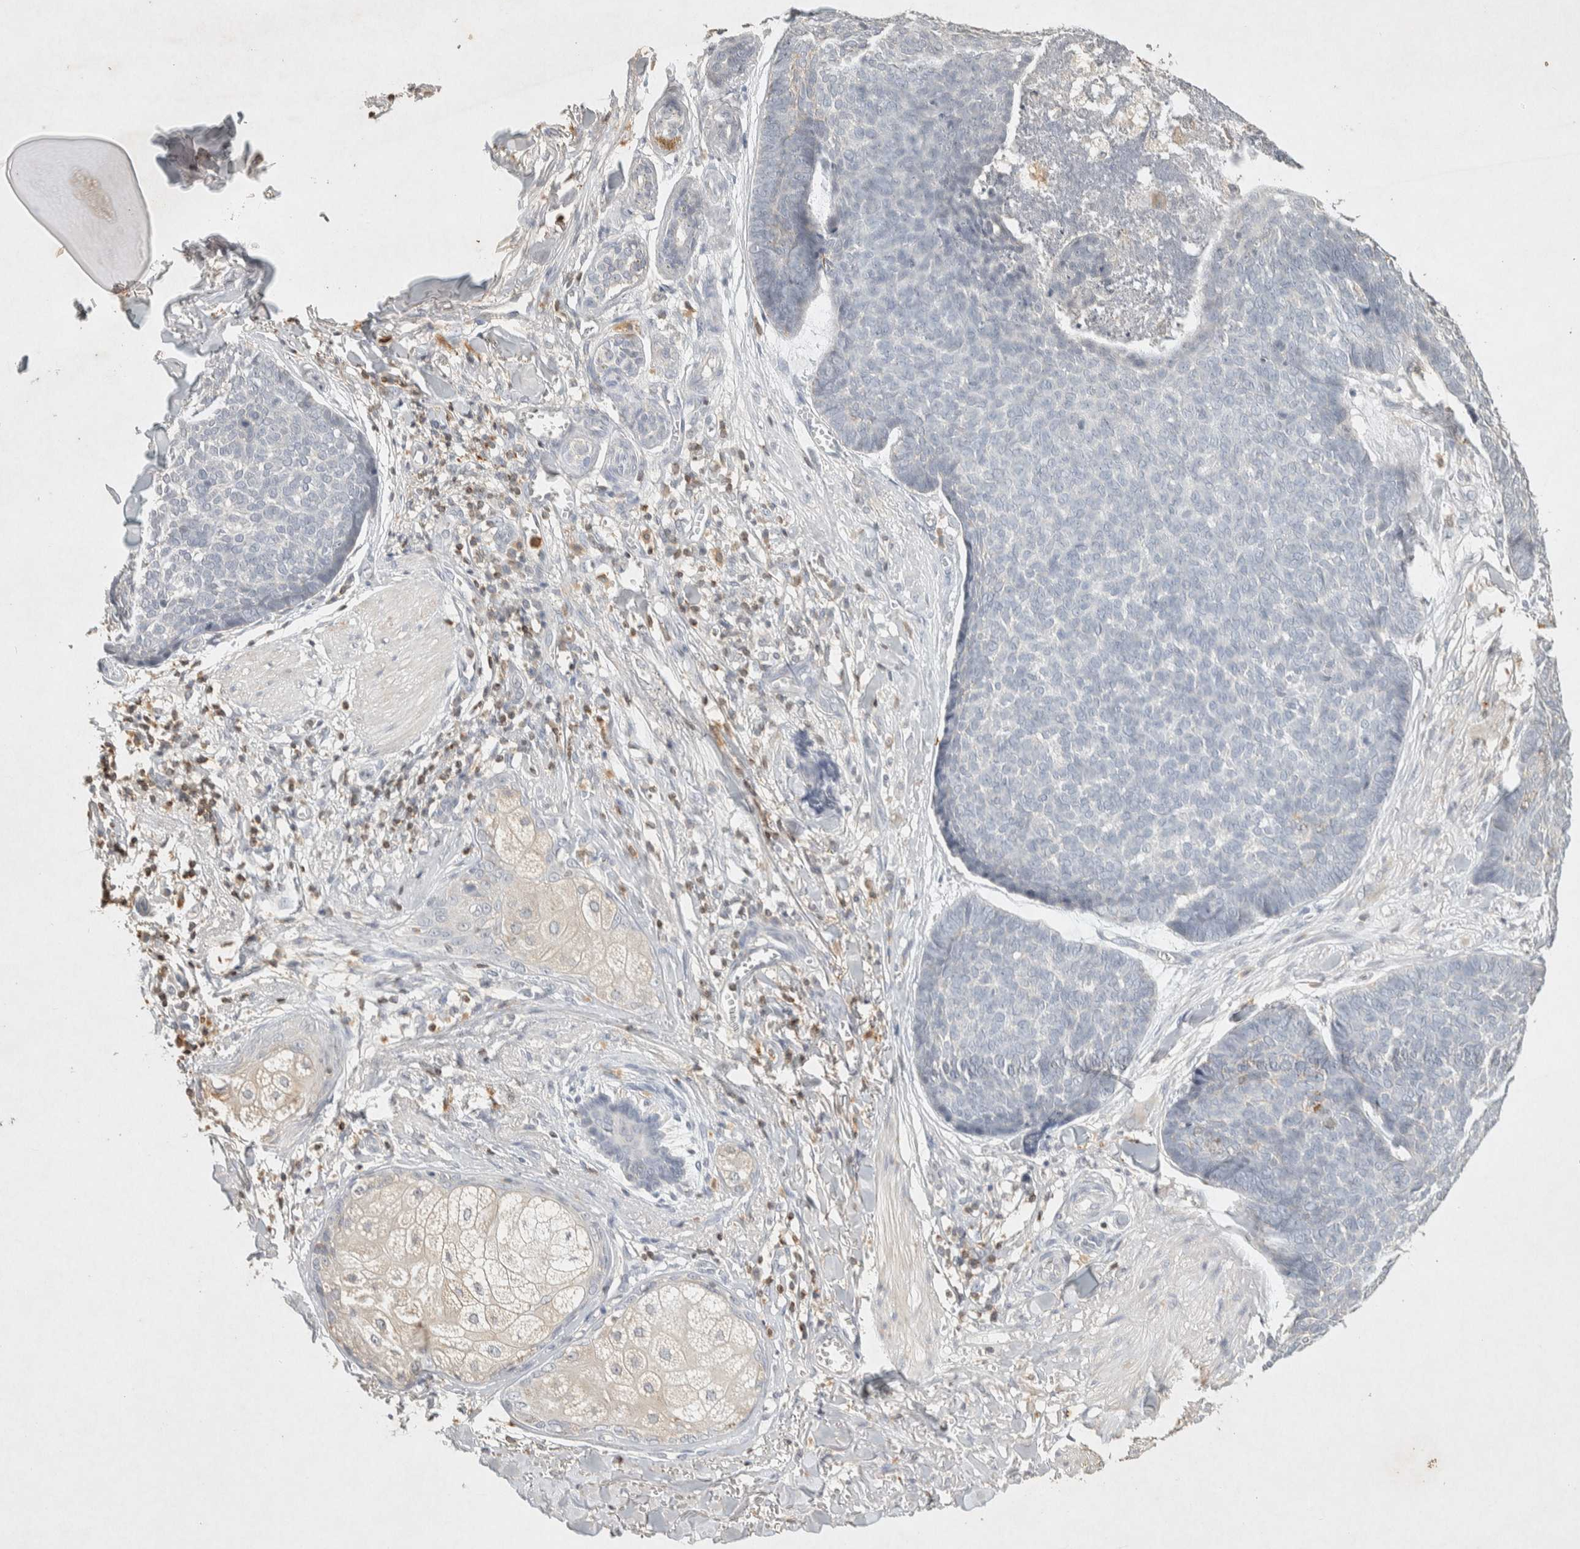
{"staining": {"intensity": "negative", "quantity": "none", "location": "none"}, "tissue": "skin cancer", "cell_type": "Tumor cells", "image_type": "cancer", "snomed": [{"axis": "morphology", "description": "Basal cell carcinoma"}, {"axis": "topography", "description": "Skin"}], "caption": "This photomicrograph is of basal cell carcinoma (skin) stained with immunohistochemistry to label a protein in brown with the nuclei are counter-stained blue. There is no staining in tumor cells.", "gene": "RAC2", "patient": {"sex": "male", "age": 84}}